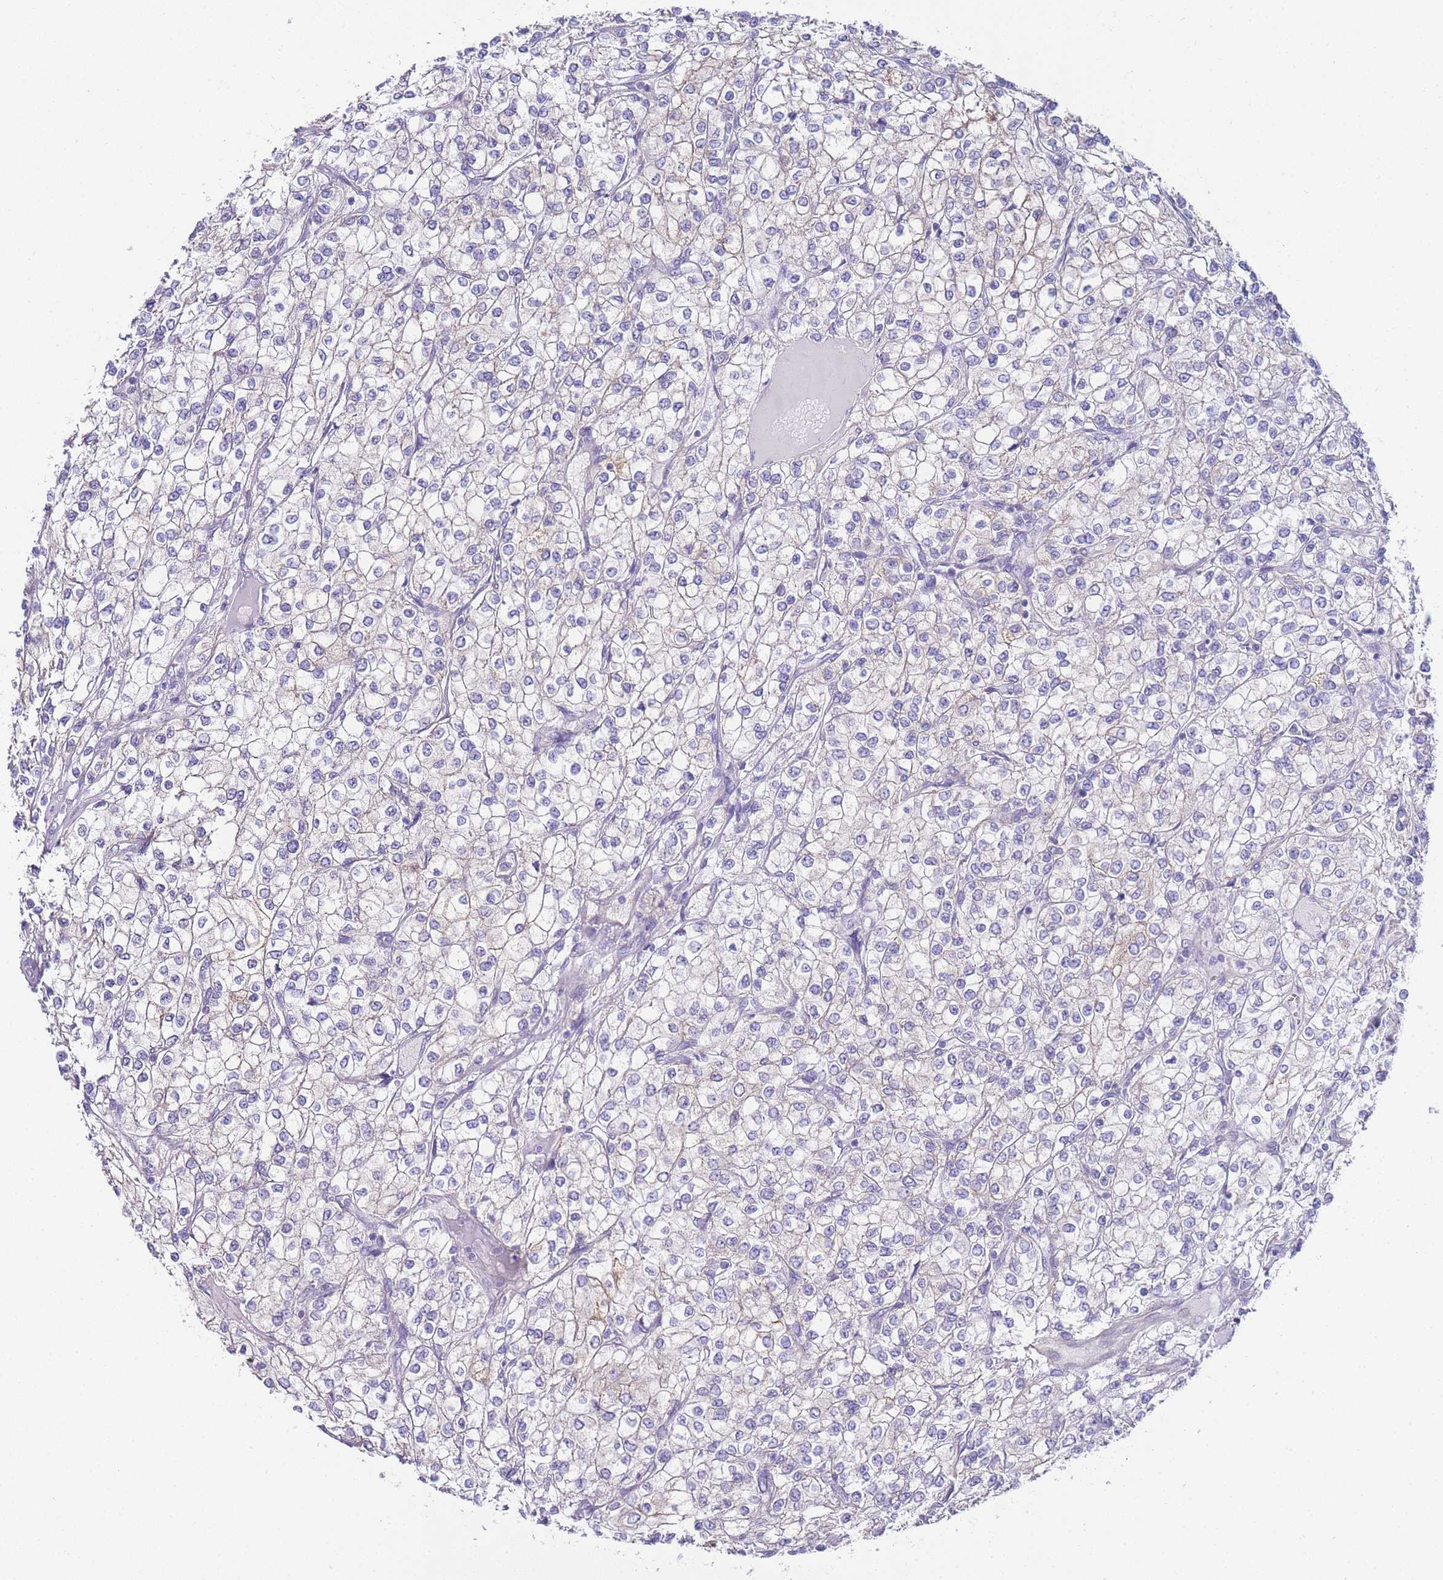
{"staining": {"intensity": "weak", "quantity": "<25%", "location": "cytoplasmic/membranous"}, "tissue": "renal cancer", "cell_type": "Tumor cells", "image_type": "cancer", "snomed": [{"axis": "morphology", "description": "Adenocarcinoma, NOS"}, {"axis": "topography", "description": "Kidney"}], "caption": "Histopathology image shows no protein expression in tumor cells of renal cancer tissue. (Stains: DAB (3,3'-diaminobenzidine) immunohistochemistry with hematoxylin counter stain, Microscopy: brightfield microscopy at high magnification).", "gene": "PDCD7", "patient": {"sex": "male", "age": 80}}